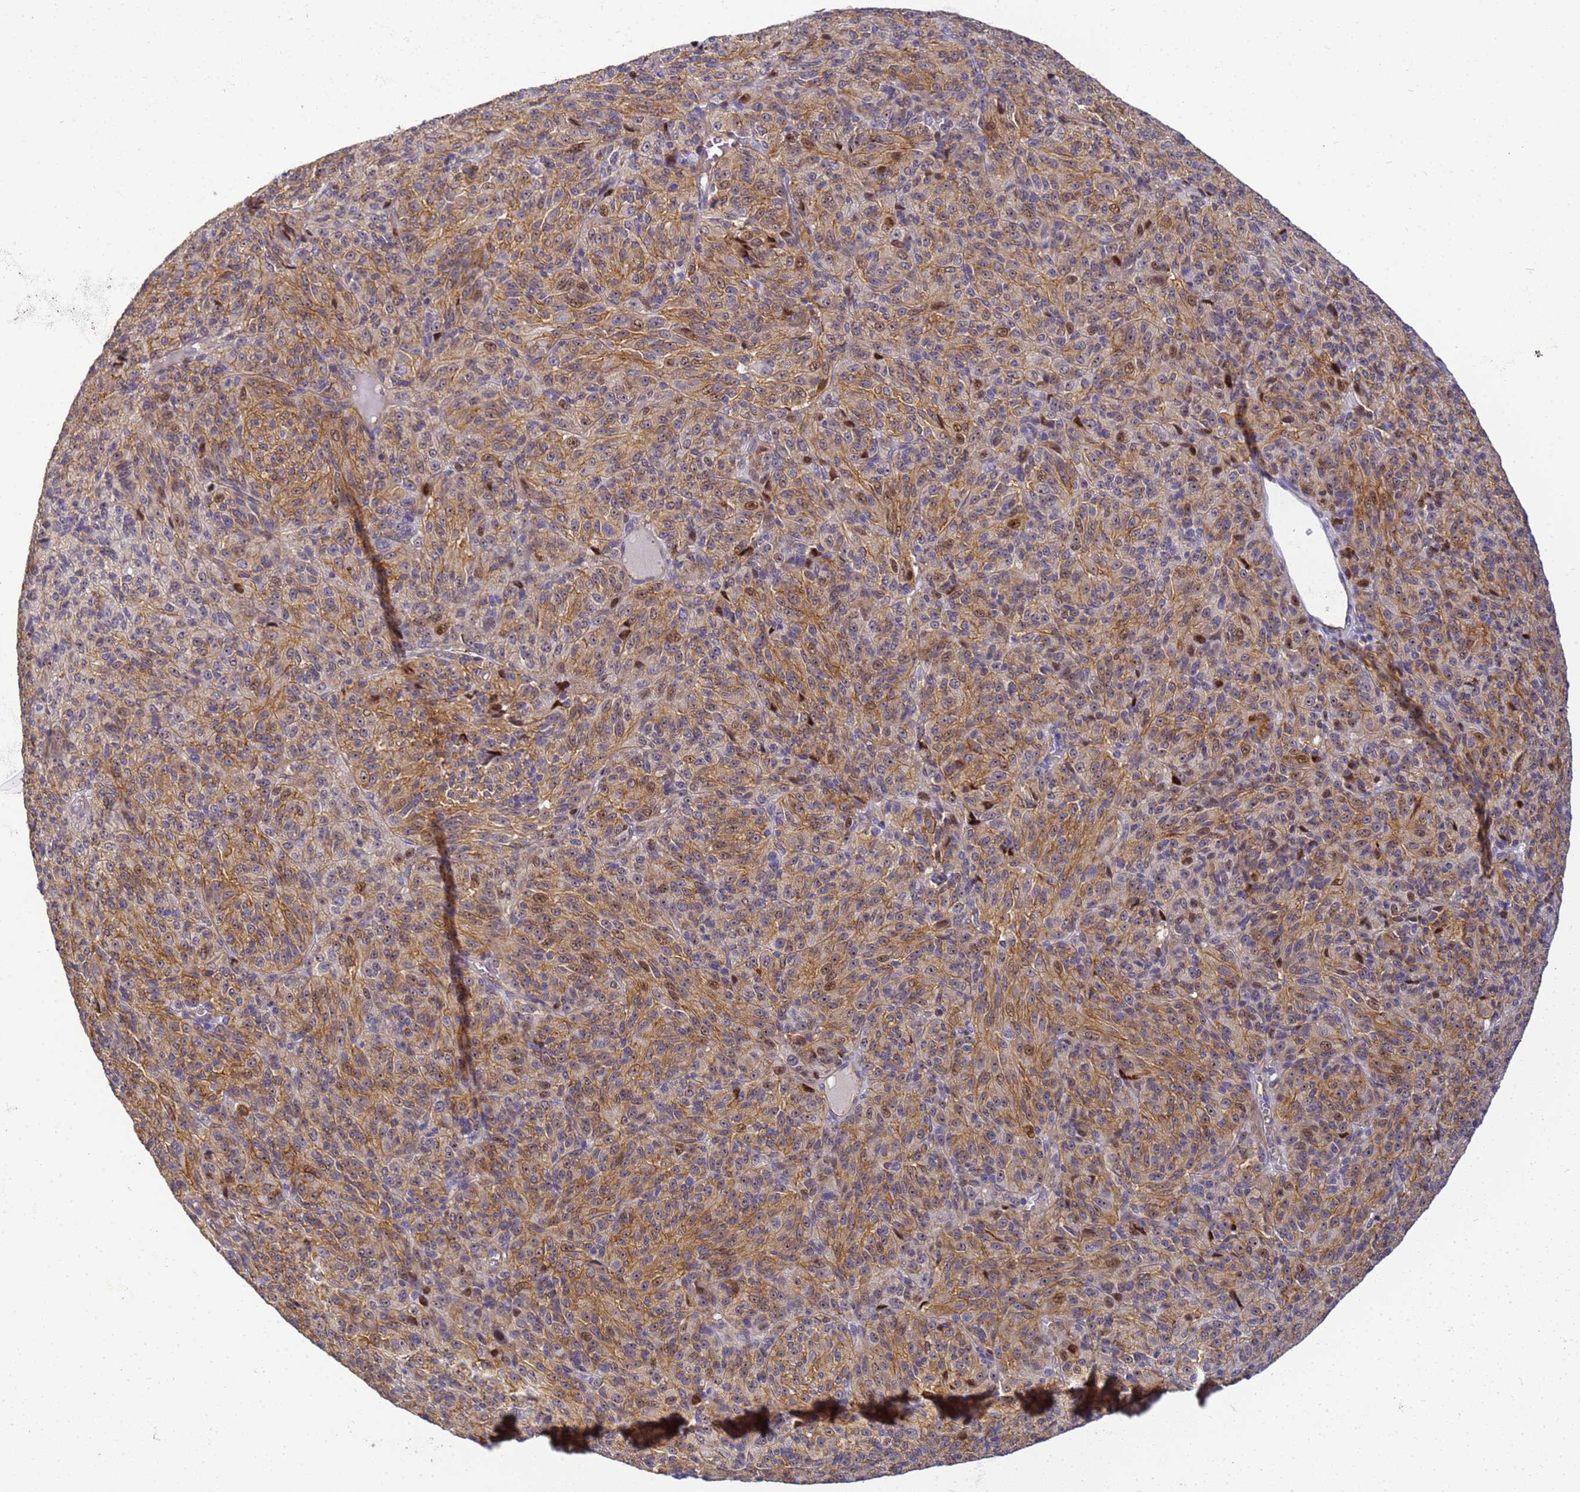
{"staining": {"intensity": "moderate", "quantity": ">75%", "location": "cytoplasmic/membranous"}, "tissue": "melanoma", "cell_type": "Tumor cells", "image_type": "cancer", "snomed": [{"axis": "morphology", "description": "Malignant melanoma, Metastatic site"}, {"axis": "topography", "description": "Brain"}], "caption": "A high-resolution micrograph shows IHC staining of melanoma, which reveals moderate cytoplasmic/membranous positivity in about >75% of tumor cells.", "gene": "GON4L", "patient": {"sex": "female", "age": 56}}